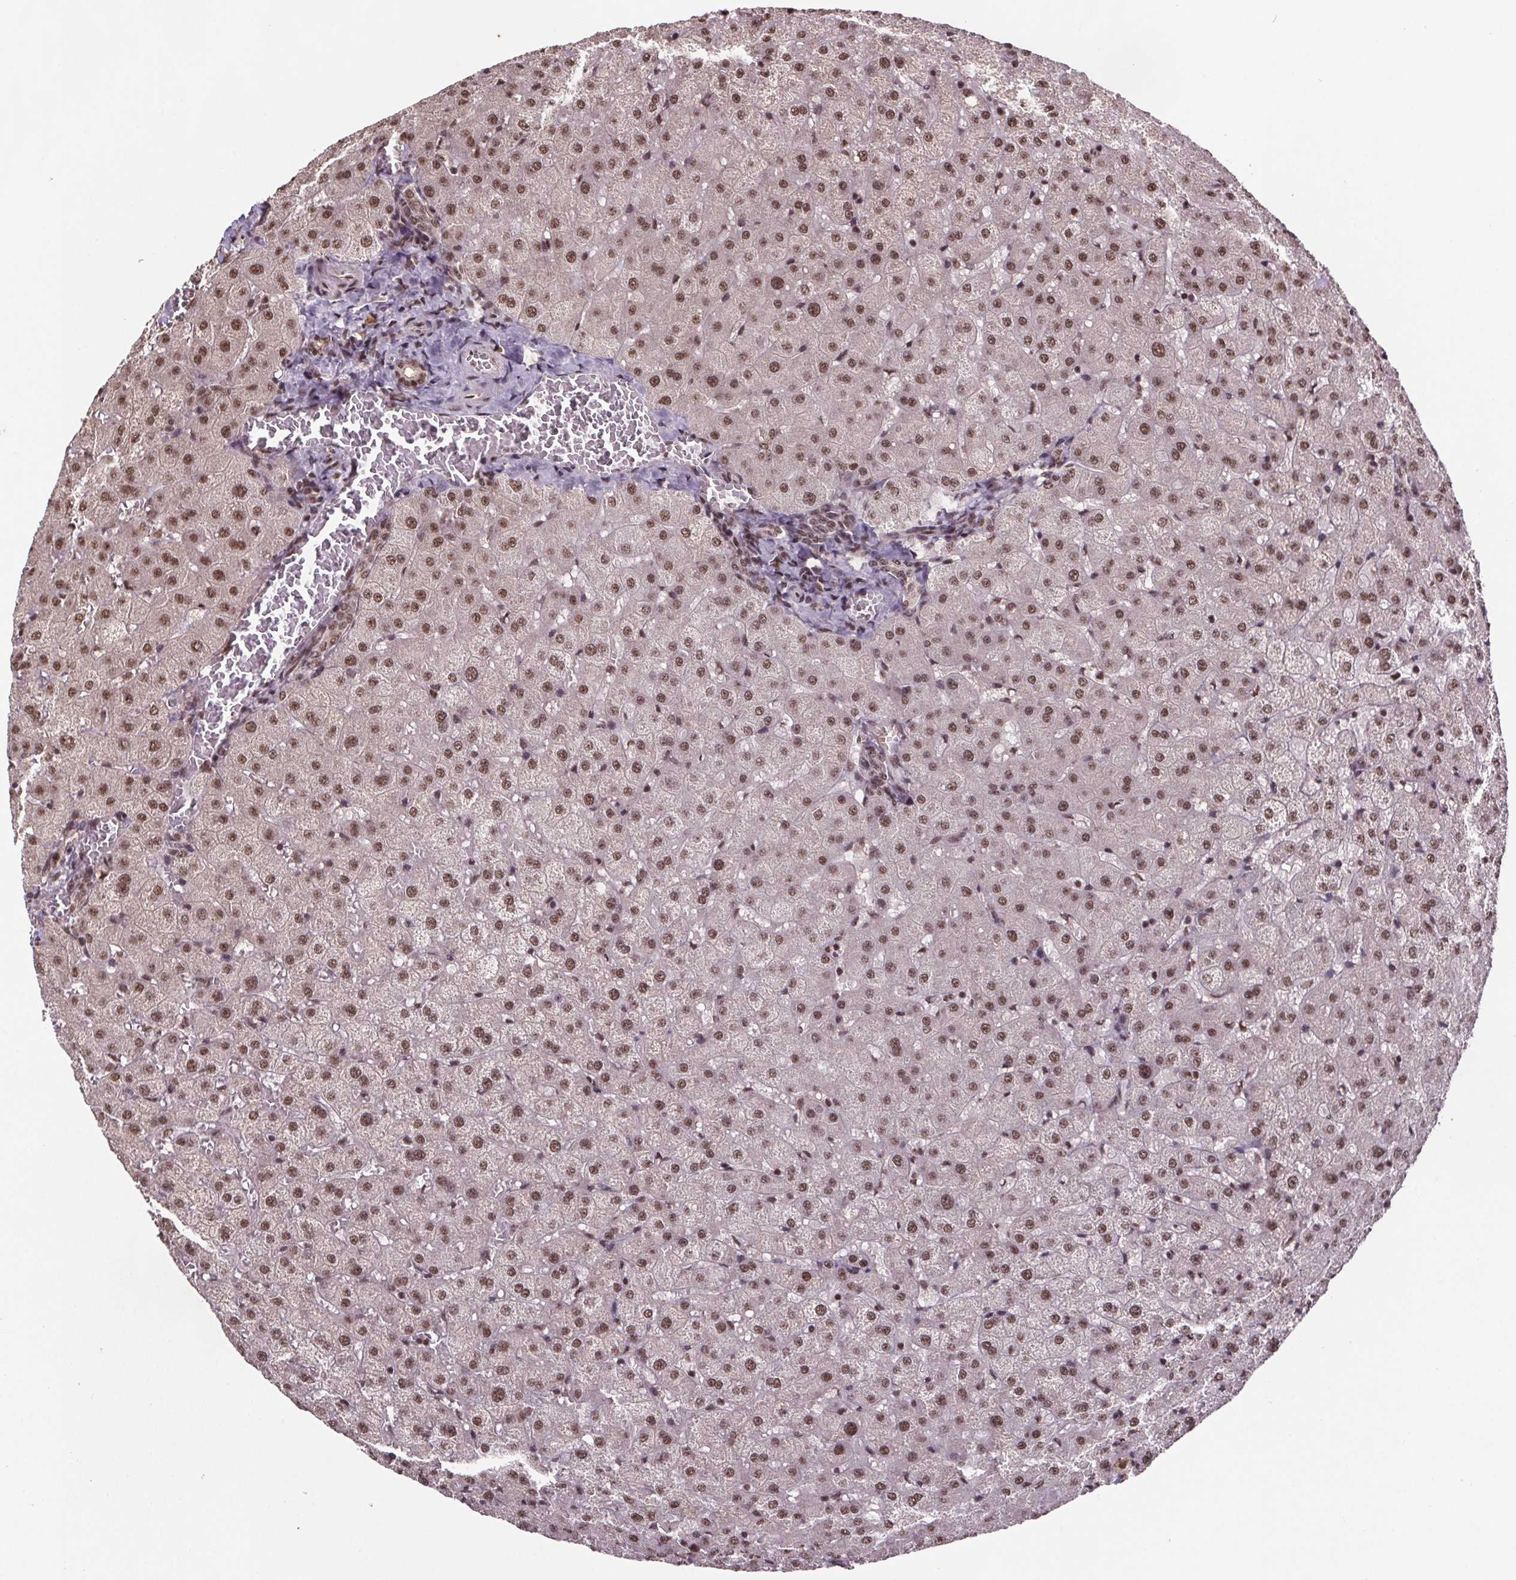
{"staining": {"intensity": "moderate", "quantity": ">75%", "location": "nuclear"}, "tissue": "liver", "cell_type": "Cholangiocytes", "image_type": "normal", "snomed": [{"axis": "morphology", "description": "Normal tissue, NOS"}, {"axis": "topography", "description": "Liver"}], "caption": "Protein expression analysis of benign liver exhibits moderate nuclear staining in approximately >75% of cholangiocytes. The protein of interest is stained brown, and the nuclei are stained in blue (DAB IHC with brightfield microscopy, high magnification).", "gene": "JARID2", "patient": {"sex": "female", "age": 50}}